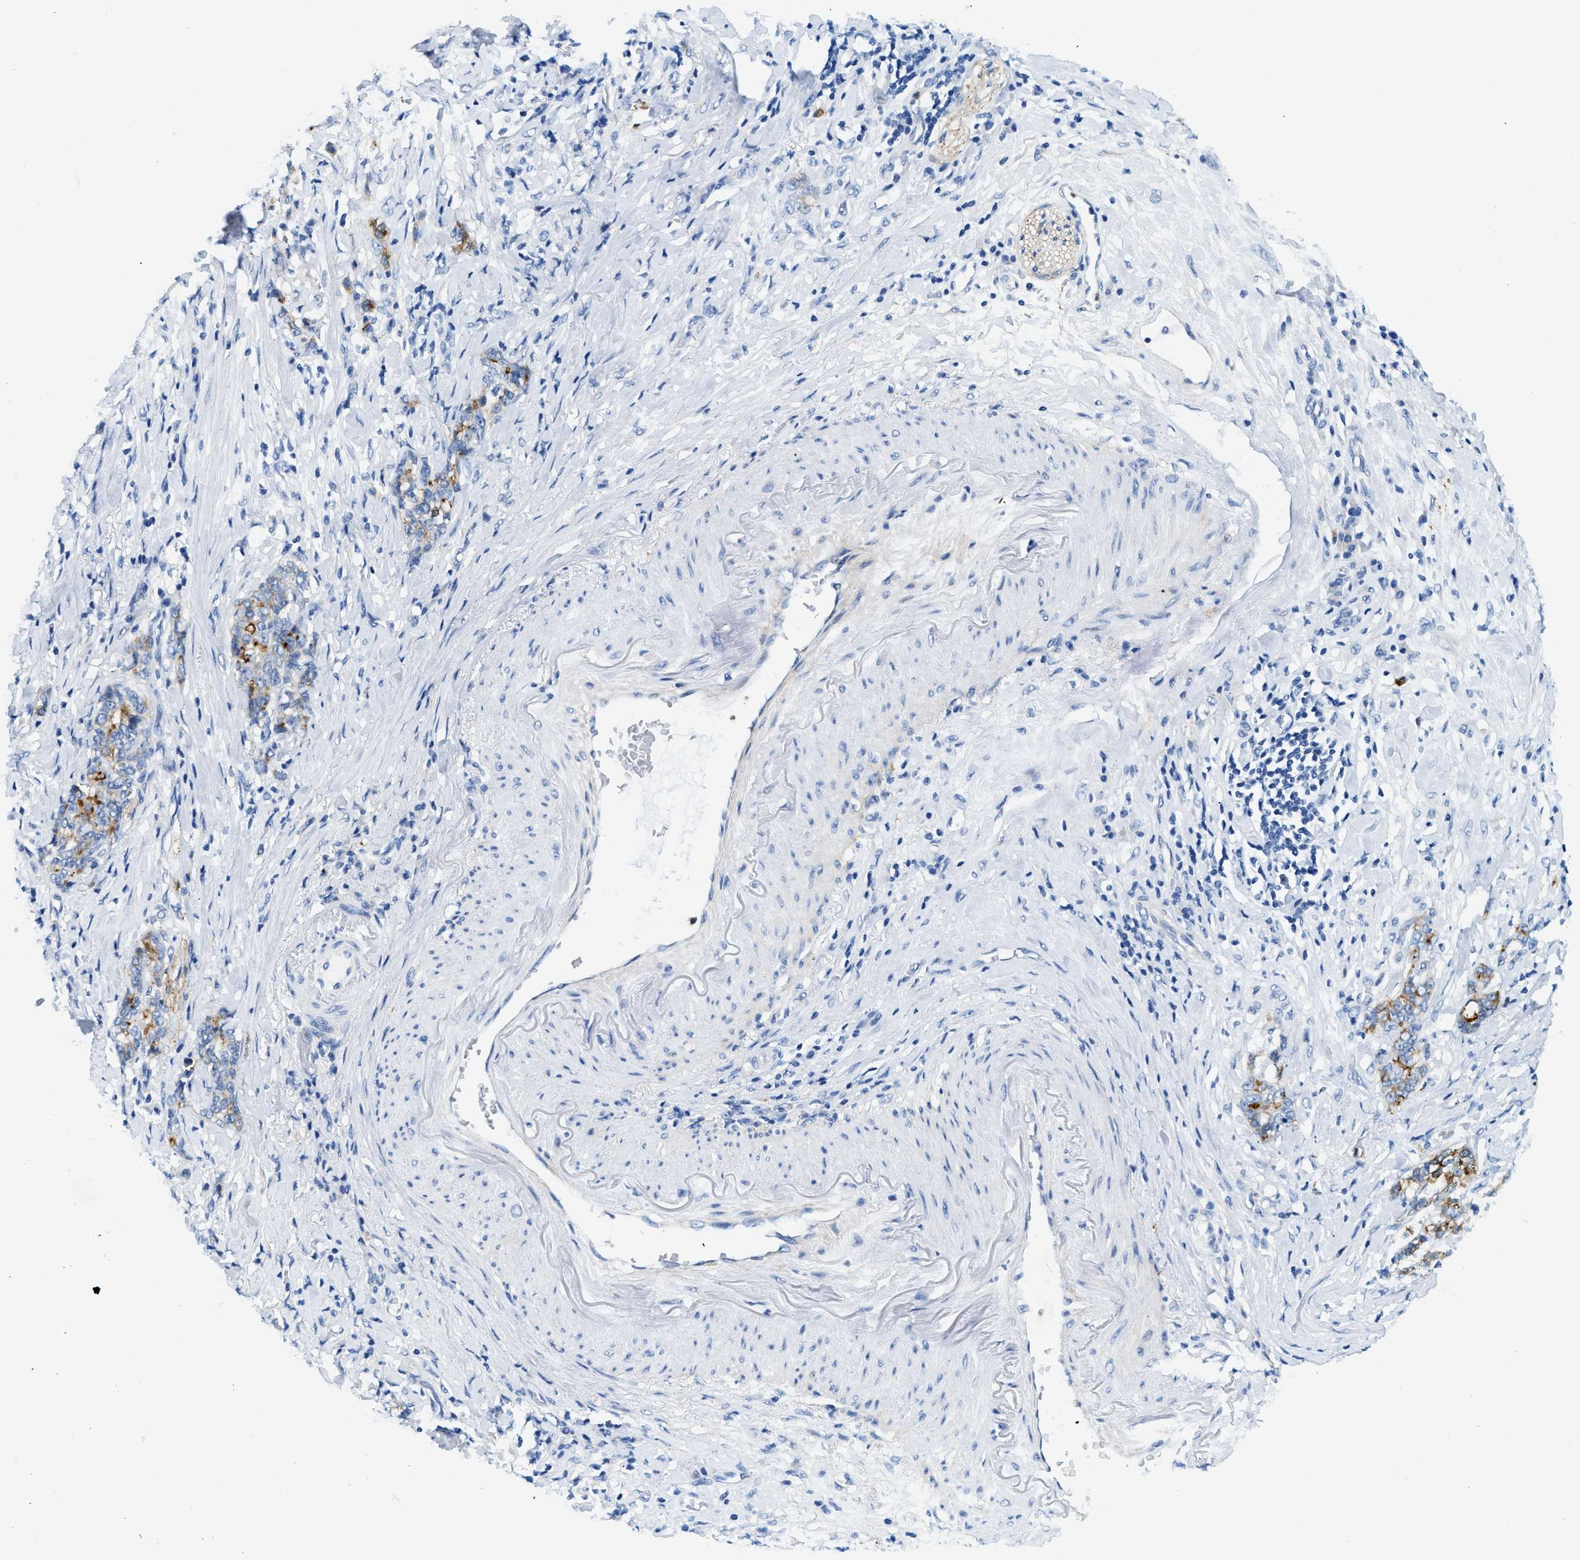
{"staining": {"intensity": "moderate", "quantity": "25%-75%", "location": "cytoplasmic/membranous"}, "tissue": "stomach cancer", "cell_type": "Tumor cells", "image_type": "cancer", "snomed": [{"axis": "morphology", "description": "Adenocarcinoma, NOS"}, {"axis": "topography", "description": "Stomach, lower"}], "caption": "Immunohistochemical staining of adenocarcinoma (stomach) displays moderate cytoplasmic/membranous protein staining in approximately 25%-75% of tumor cells.", "gene": "ZDHHC13", "patient": {"sex": "male", "age": 88}}